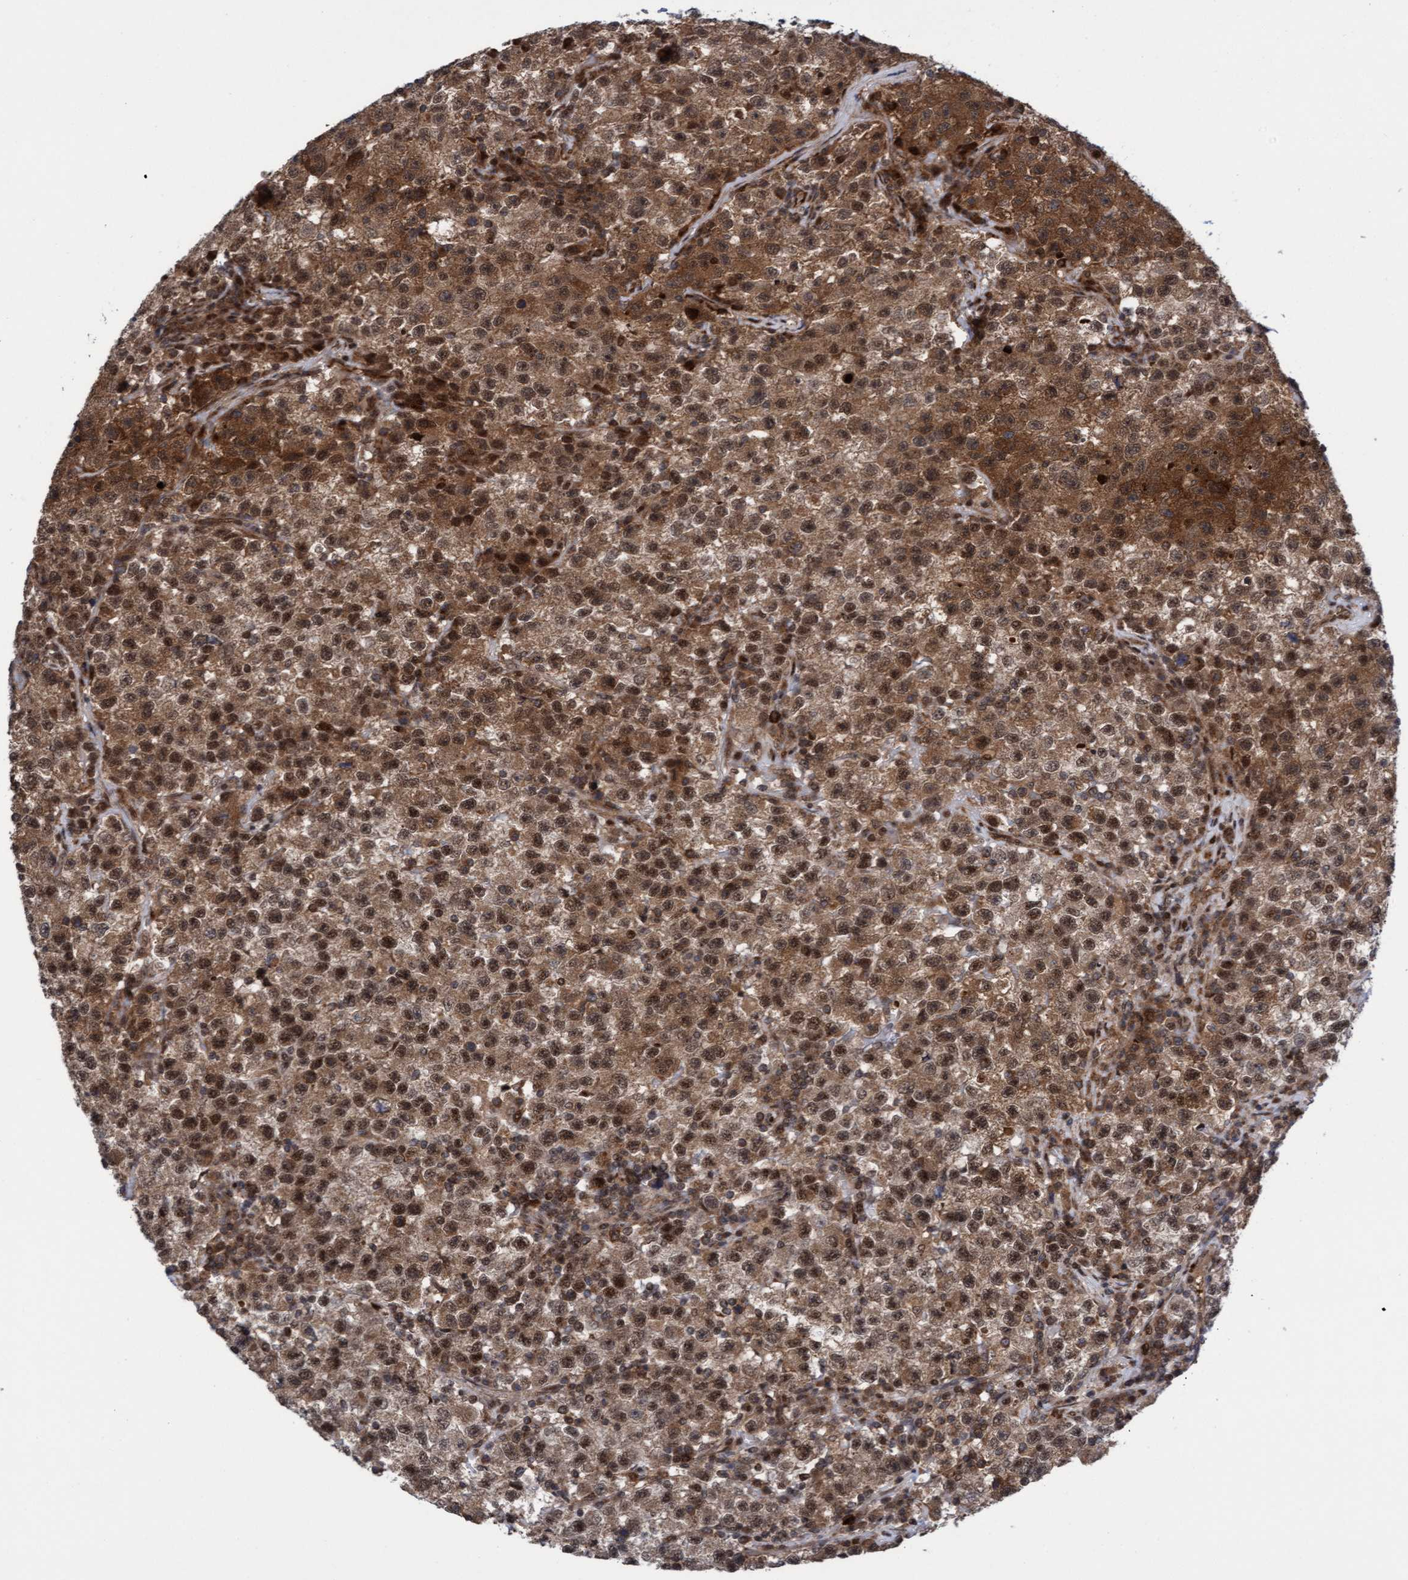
{"staining": {"intensity": "moderate", "quantity": ">75%", "location": "cytoplasmic/membranous,nuclear"}, "tissue": "testis cancer", "cell_type": "Tumor cells", "image_type": "cancer", "snomed": [{"axis": "morphology", "description": "Seminoma, NOS"}, {"axis": "topography", "description": "Testis"}], "caption": "Human seminoma (testis) stained with a protein marker reveals moderate staining in tumor cells.", "gene": "ITFG1", "patient": {"sex": "male", "age": 22}}